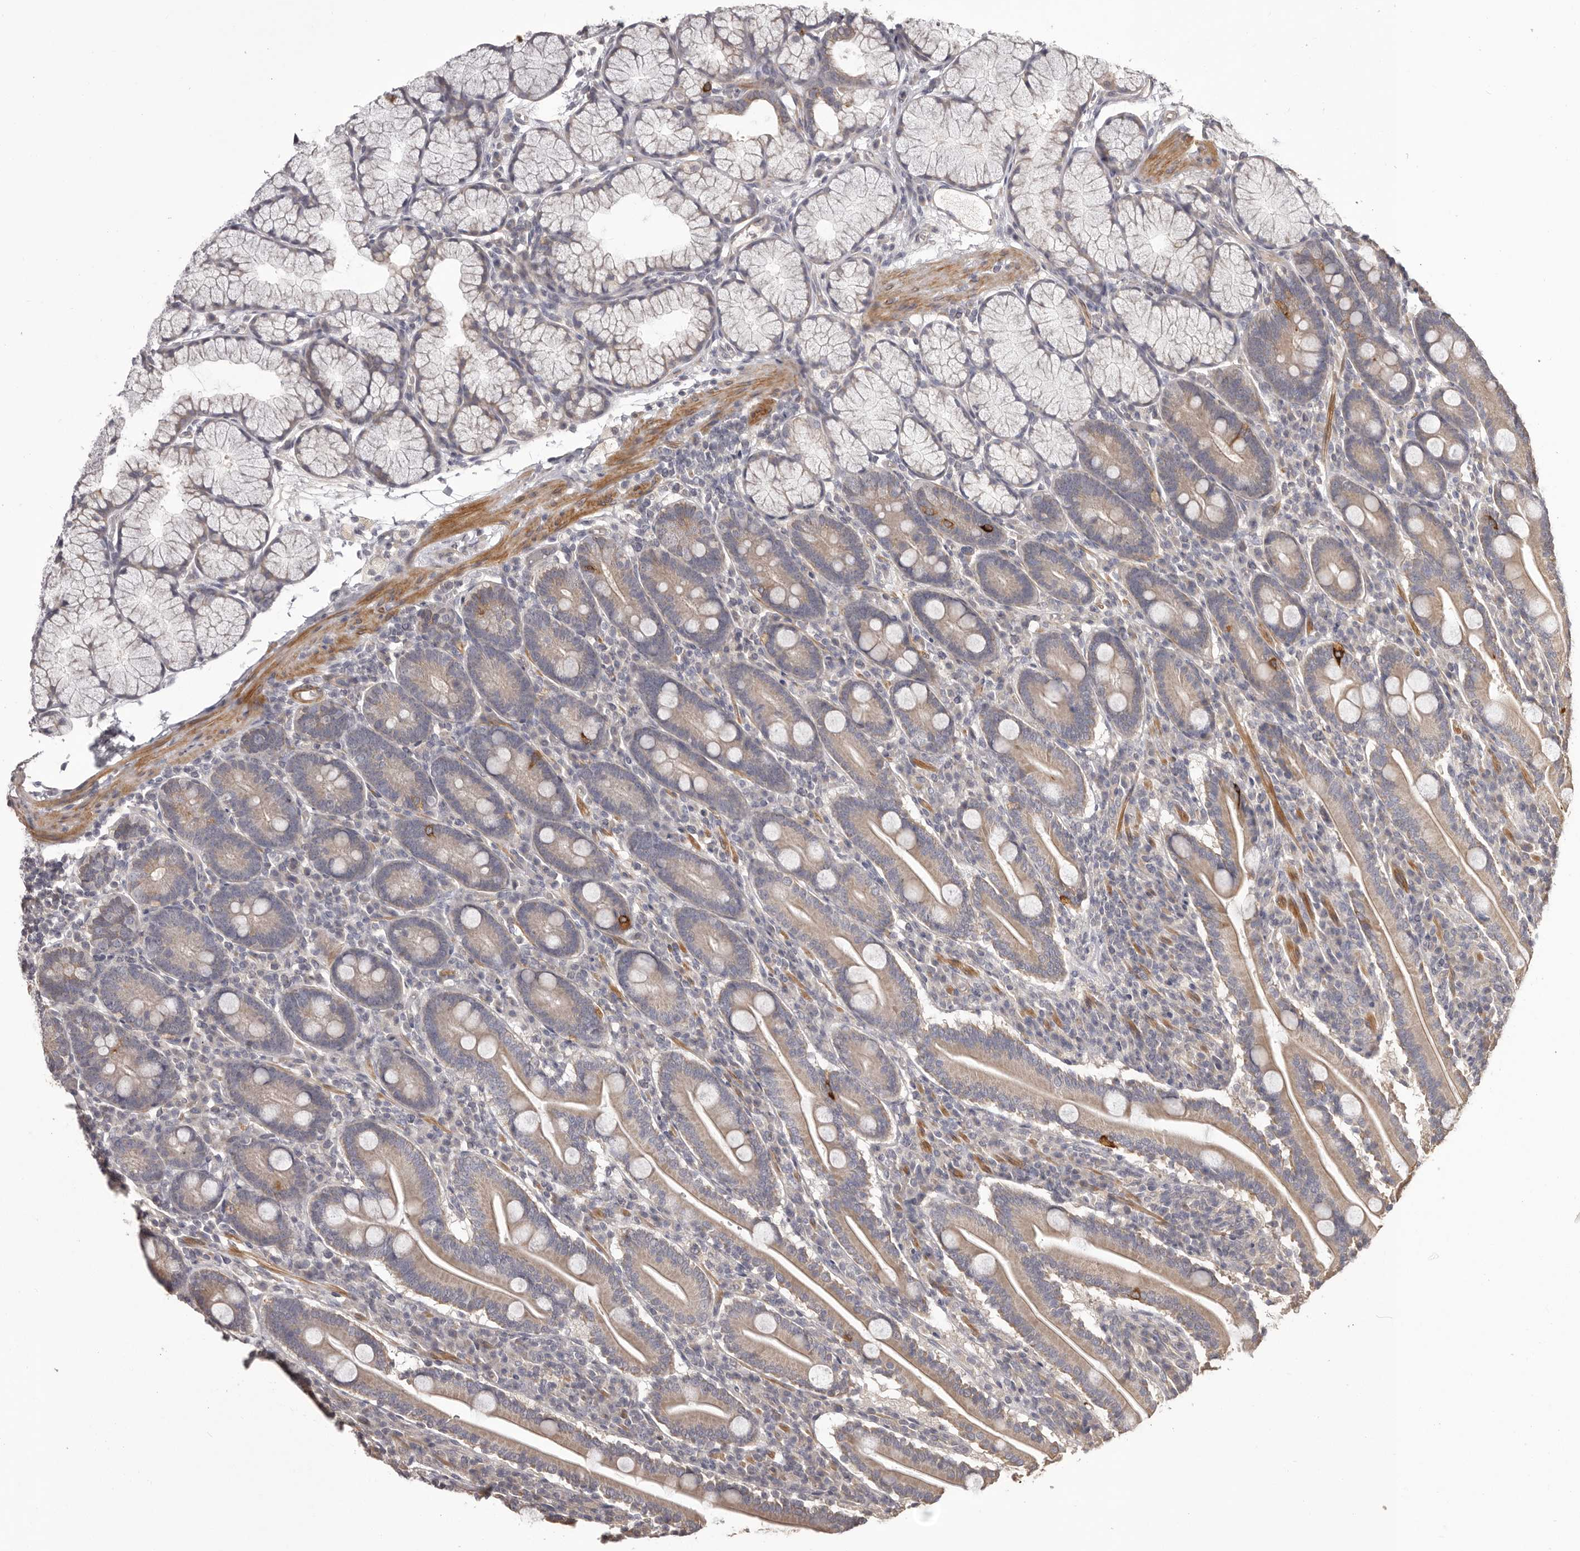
{"staining": {"intensity": "weak", "quantity": ">75%", "location": "cytoplasmic/membranous"}, "tissue": "duodenum", "cell_type": "Glandular cells", "image_type": "normal", "snomed": [{"axis": "morphology", "description": "Normal tissue, NOS"}, {"axis": "topography", "description": "Duodenum"}], "caption": "Glandular cells reveal low levels of weak cytoplasmic/membranous expression in about >75% of cells in benign duodenum. The protein is stained brown, and the nuclei are stained in blue (DAB (3,3'-diaminobenzidine) IHC with brightfield microscopy, high magnification).", "gene": "HRH1", "patient": {"sex": "male", "age": 35}}